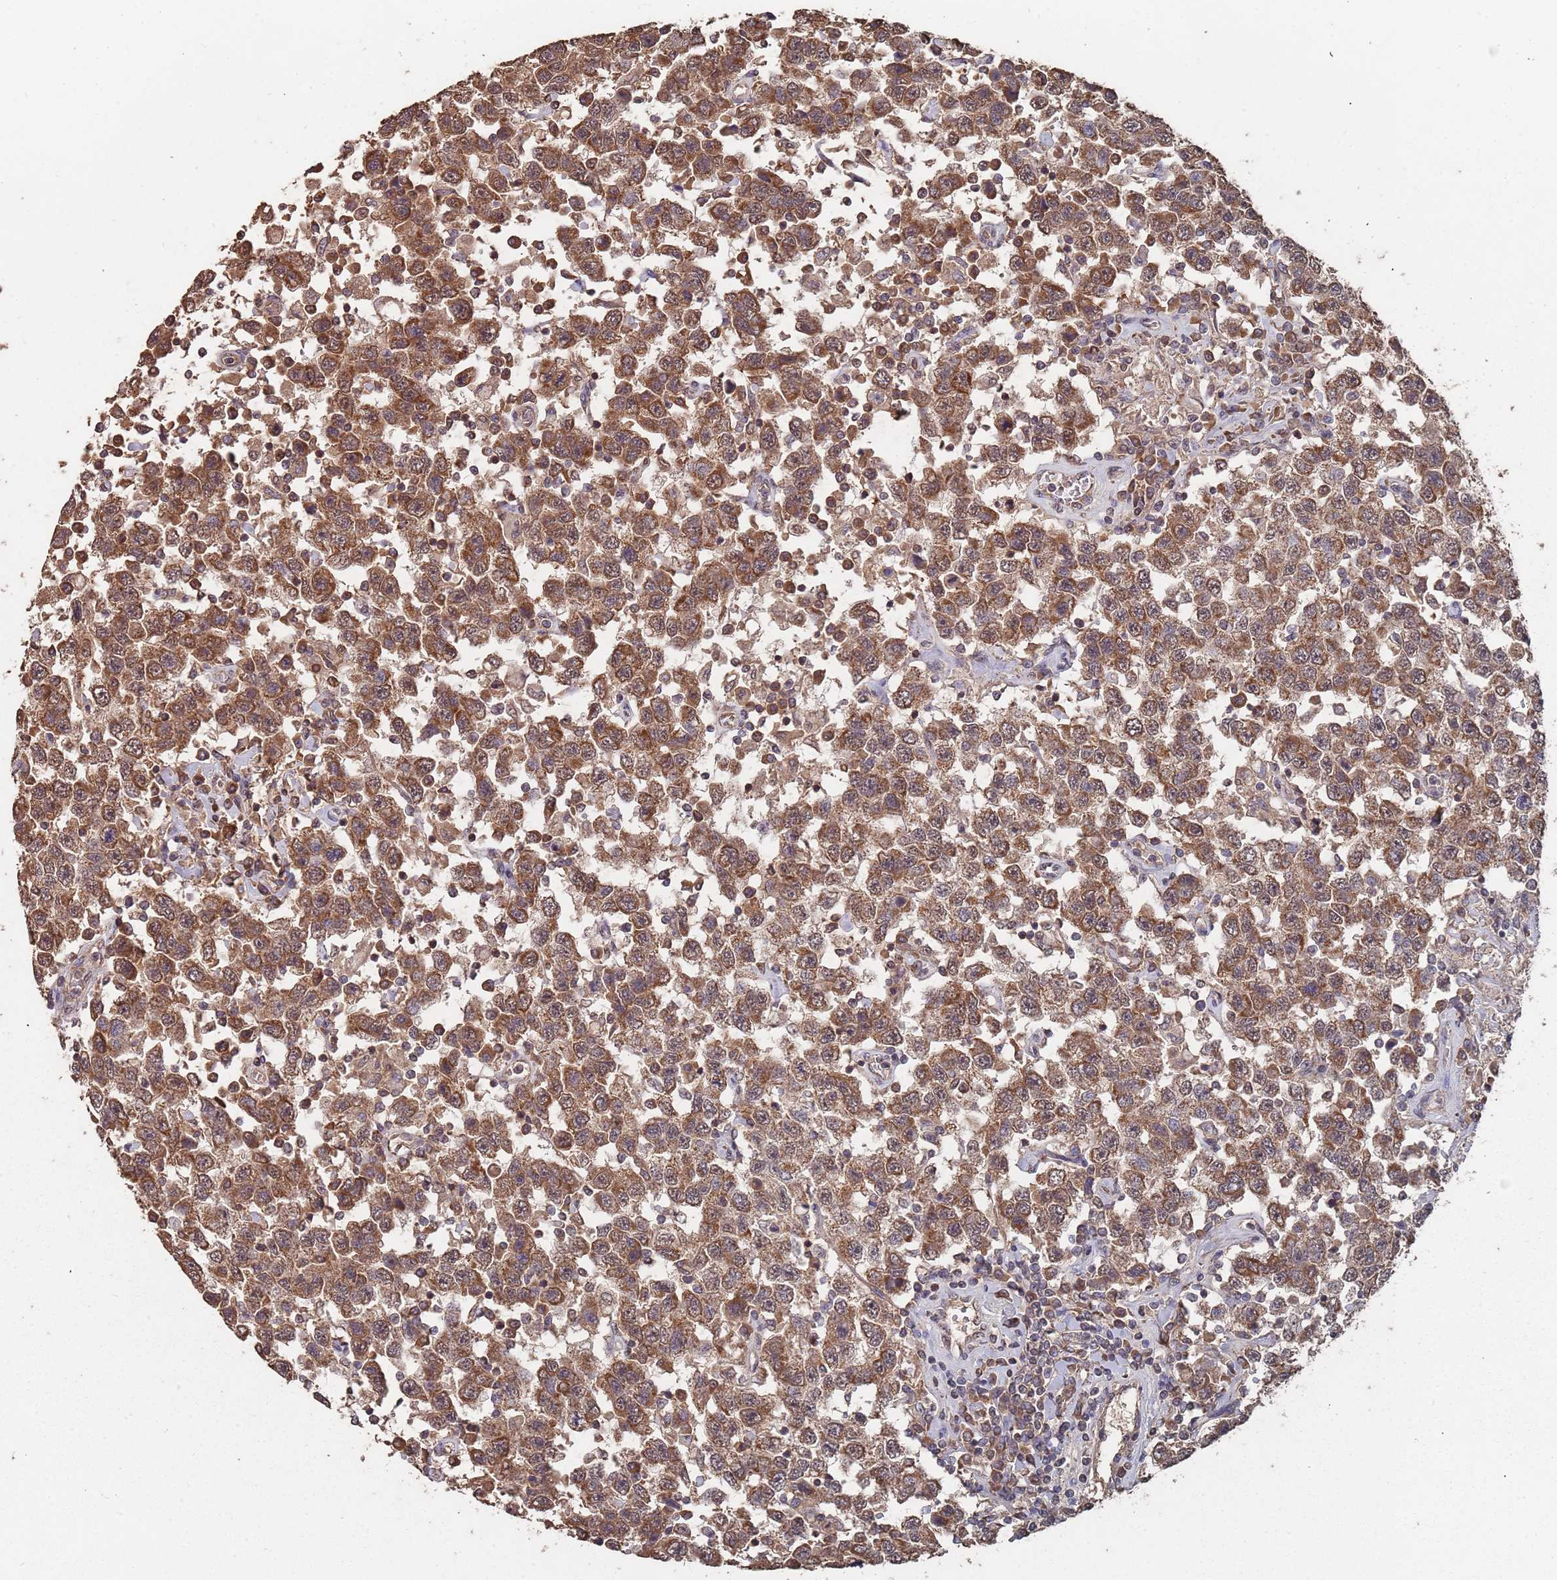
{"staining": {"intensity": "moderate", "quantity": ">75%", "location": "cytoplasmic/membranous"}, "tissue": "testis cancer", "cell_type": "Tumor cells", "image_type": "cancer", "snomed": [{"axis": "morphology", "description": "Seminoma, NOS"}, {"axis": "topography", "description": "Testis"}], "caption": "Immunohistochemical staining of human seminoma (testis) demonstrates moderate cytoplasmic/membranous protein positivity in approximately >75% of tumor cells. (DAB (3,3'-diaminobenzidine) IHC with brightfield microscopy, high magnification).", "gene": "PRORP", "patient": {"sex": "male", "age": 41}}